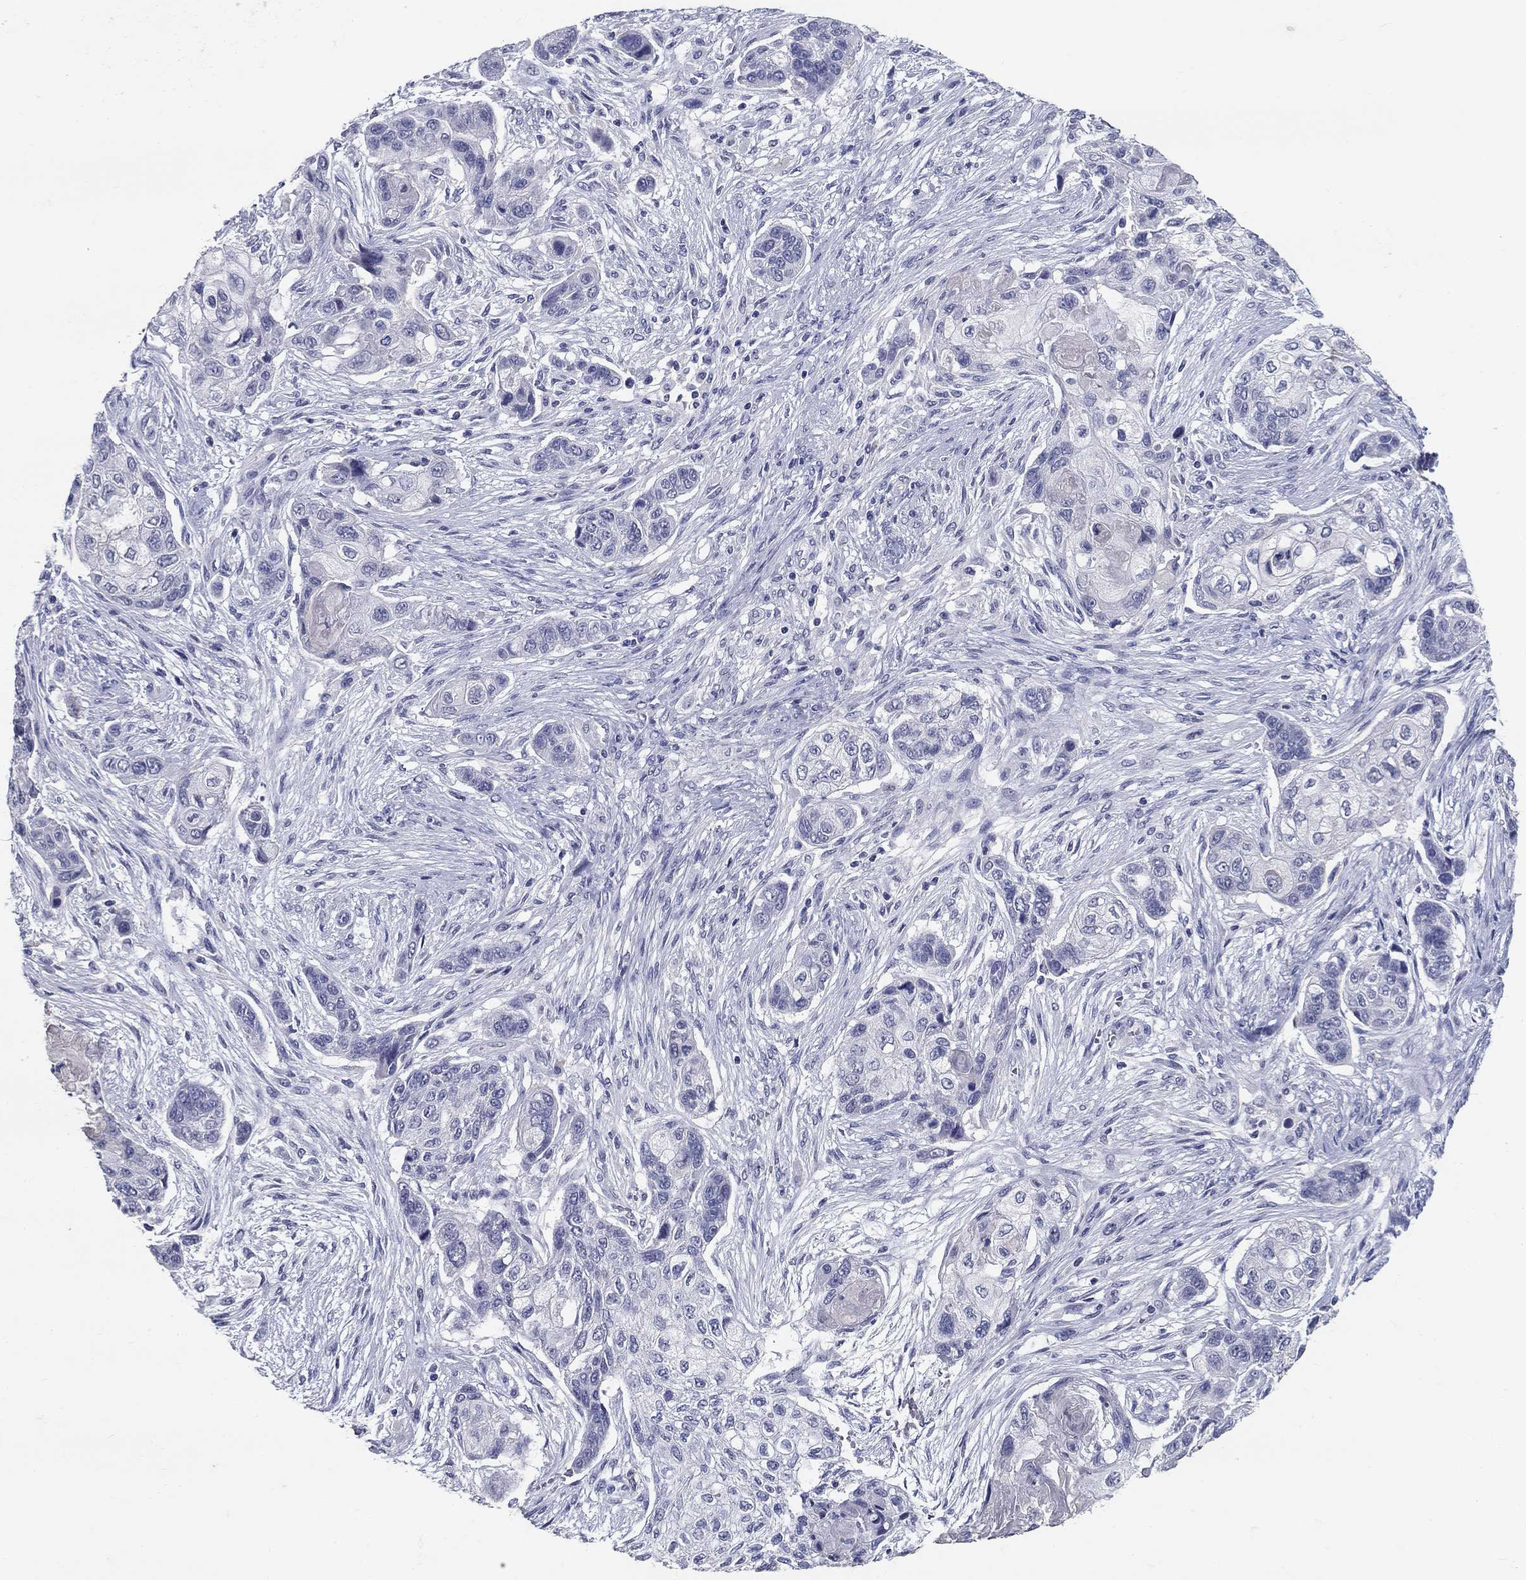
{"staining": {"intensity": "negative", "quantity": "none", "location": "none"}, "tissue": "lung cancer", "cell_type": "Tumor cells", "image_type": "cancer", "snomed": [{"axis": "morphology", "description": "Squamous cell carcinoma, NOS"}, {"axis": "topography", "description": "Lung"}], "caption": "This is an immunohistochemistry (IHC) histopathology image of lung cancer (squamous cell carcinoma). There is no staining in tumor cells.", "gene": "POMC", "patient": {"sex": "male", "age": 69}}